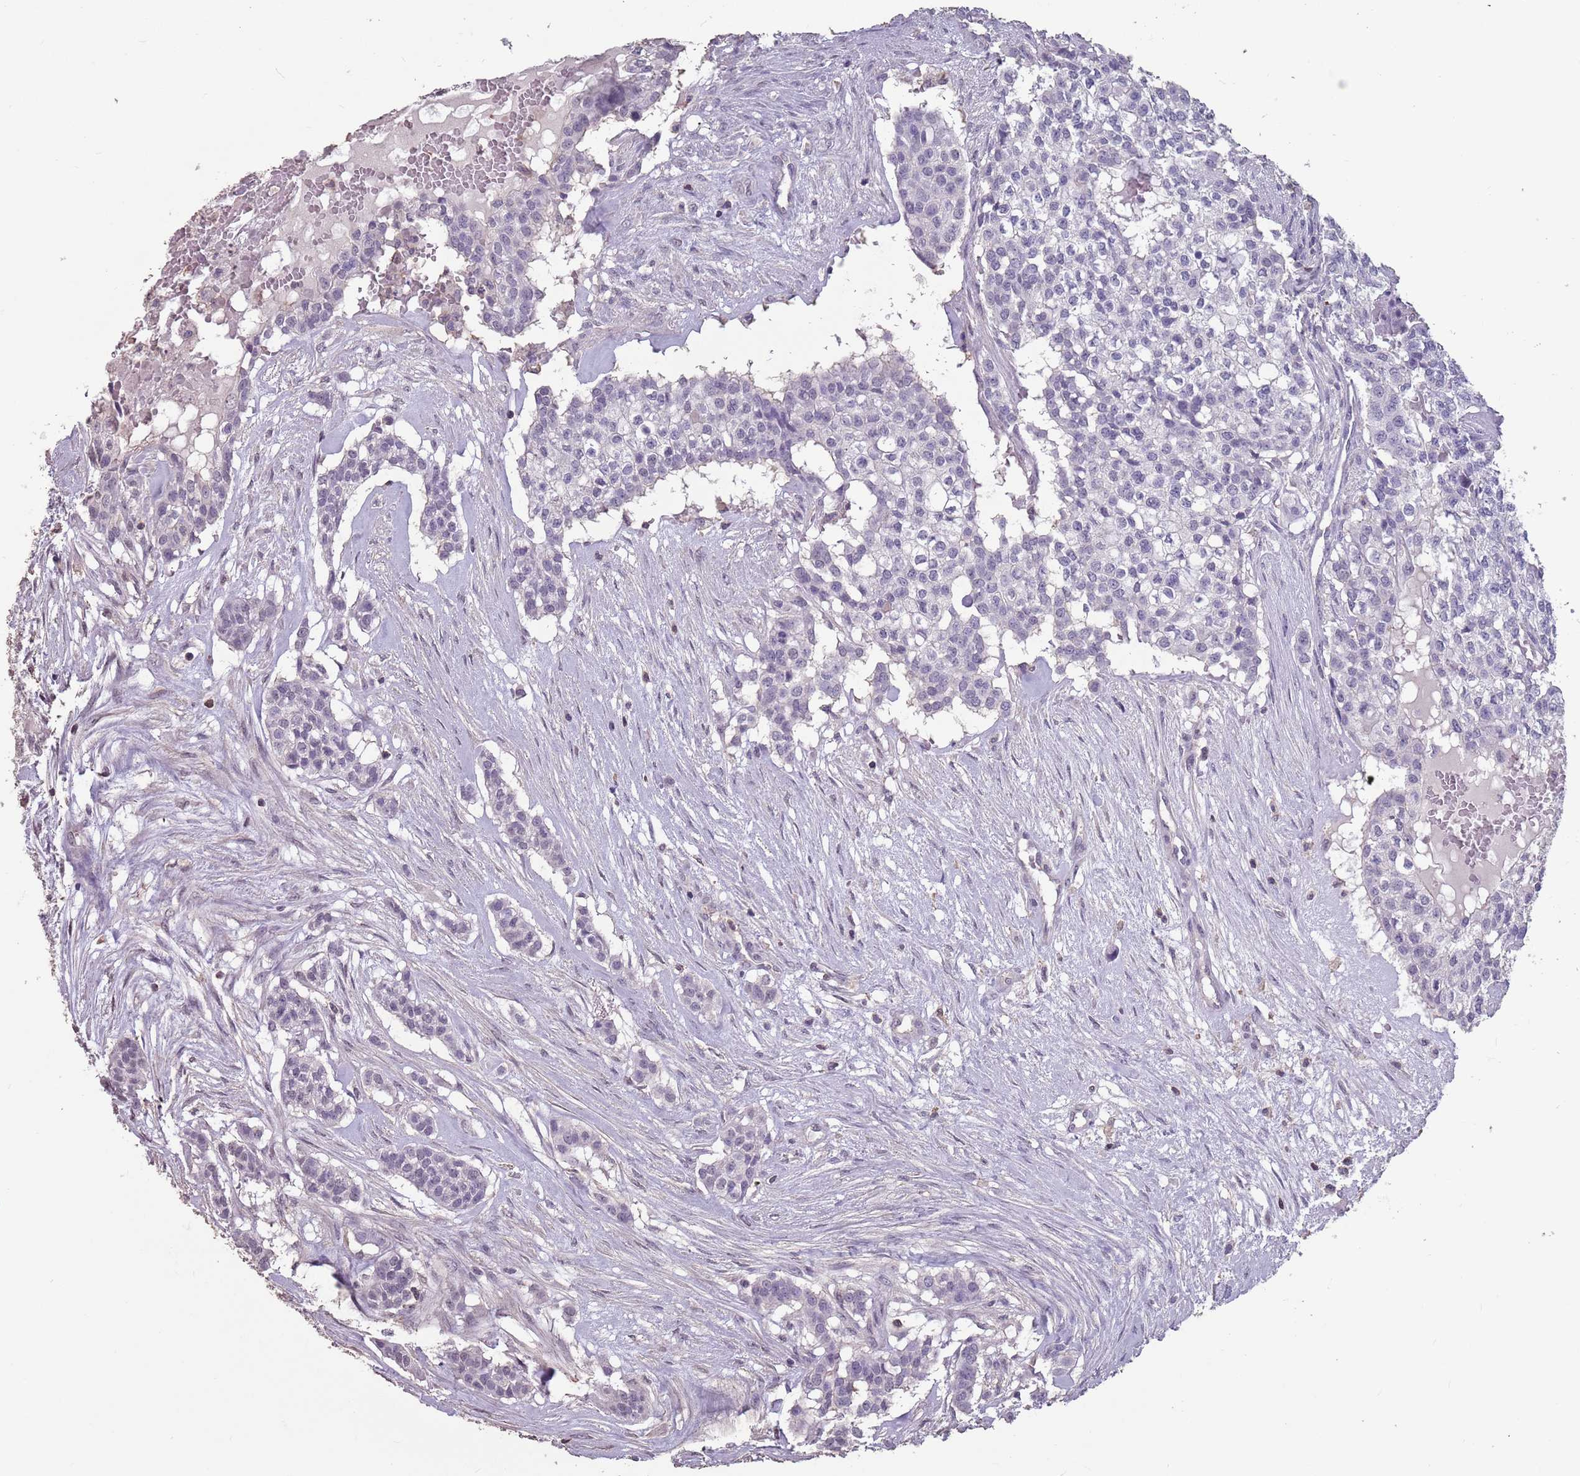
{"staining": {"intensity": "negative", "quantity": "none", "location": "none"}, "tissue": "head and neck cancer", "cell_type": "Tumor cells", "image_type": "cancer", "snomed": [{"axis": "morphology", "description": "Adenocarcinoma, NOS"}, {"axis": "topography", "description": "Head-Neck"}], "caption": "A histopathology image of head and neck cancer (adenocarcinoma) stained for a protein demonstrates no brown staining in tumor cells. The staining was performed using DAB to visualize the protein expression in brown, while the nuclei were stained in blue with hematoxylin (Magnification: 20x).", "gene": "SUN5", "patient": {"sex": "male", "age": 81}}